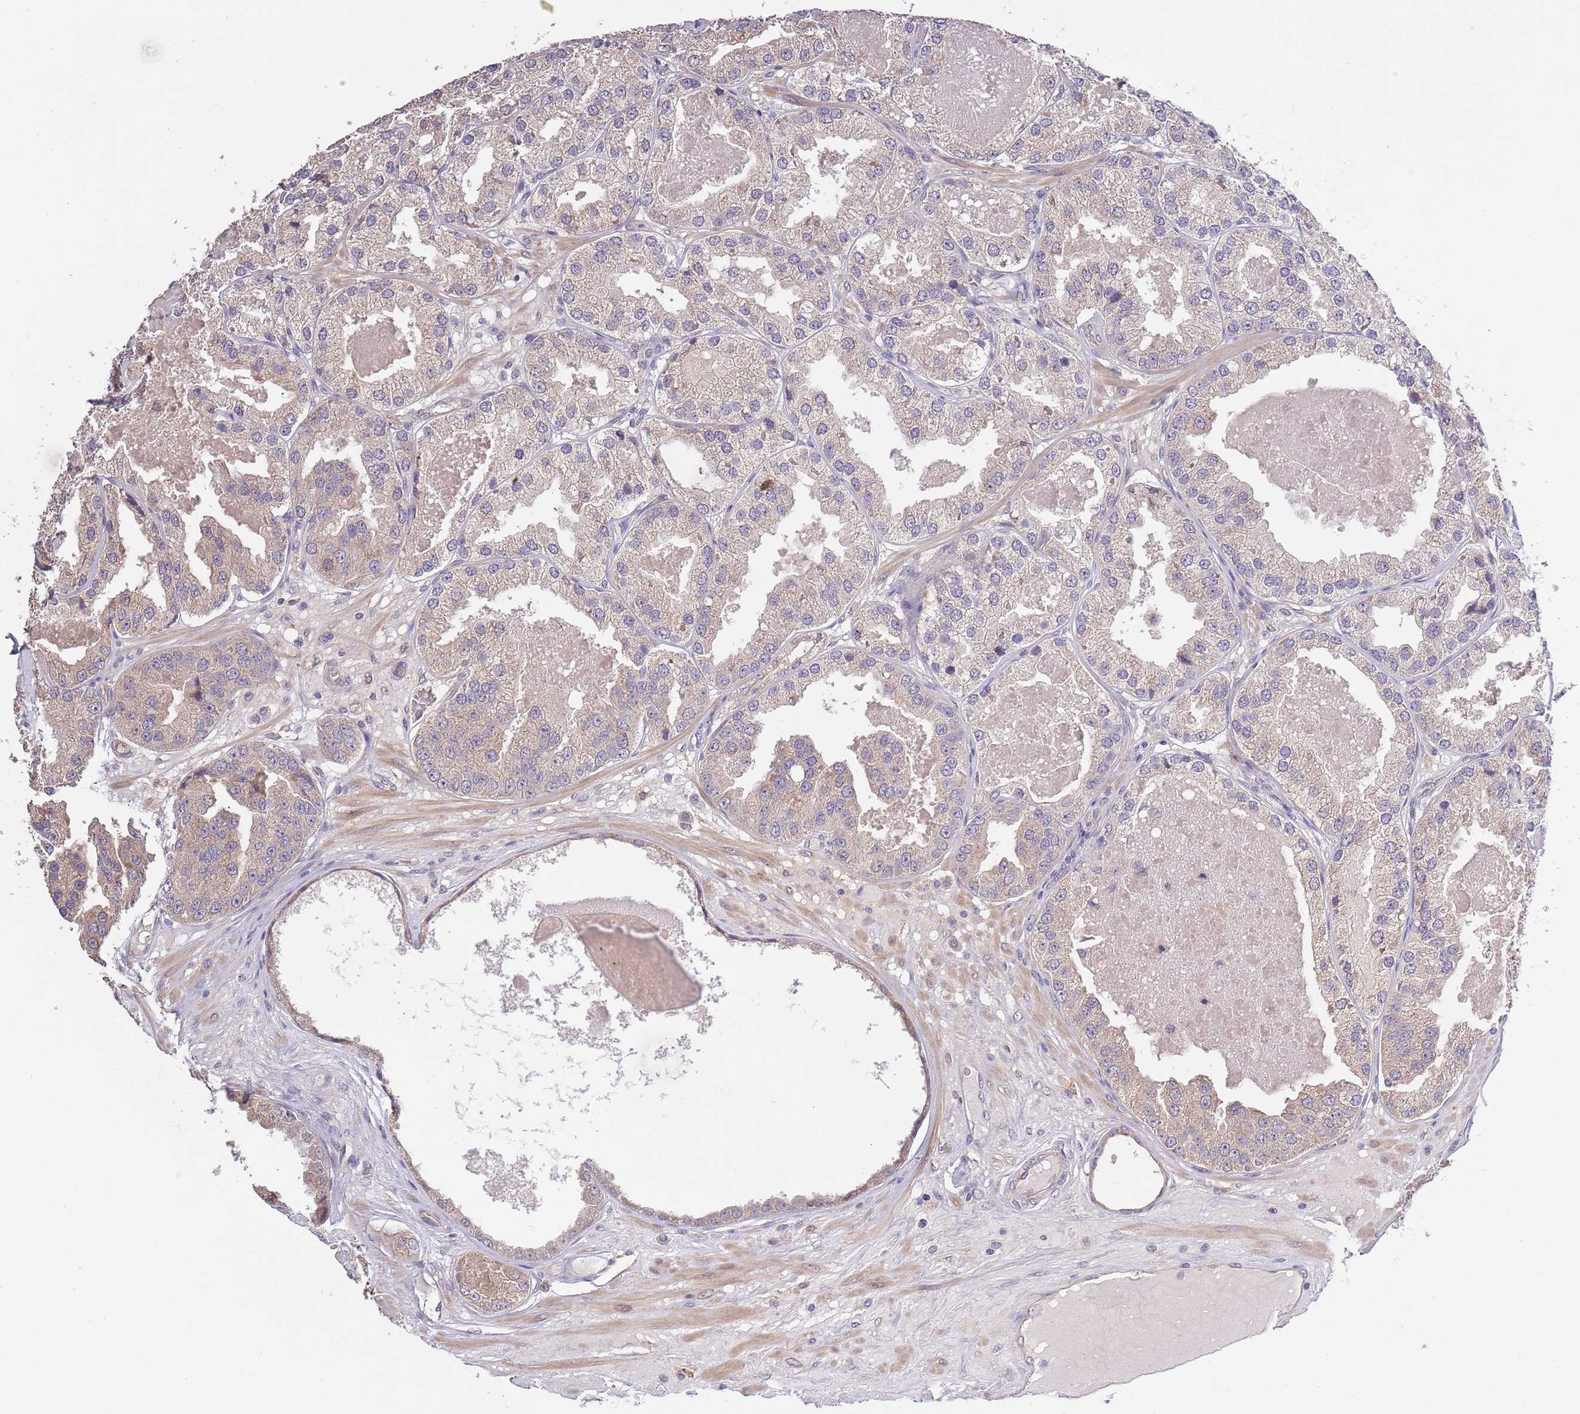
{"staining": {"intensity": "negative", "quantity": "none", "location": "none"}, "tissue": "prostate cancer", "cell_type": "Tumor cells", "image_type": "cancer", "snomed": [{"axis": "morphology", "description": "Adenocarcinoma, High grade"}, {"axis": "topography", "description": "Prostate"}], "caption": "This is an immunohistochemistry (IHC) histopathology image of human prostate high-grade adenocarcinoma. There is no expression in tumor cells.", "gene": "LIPJ", "patient": {"sex": "male", "age": 63}}